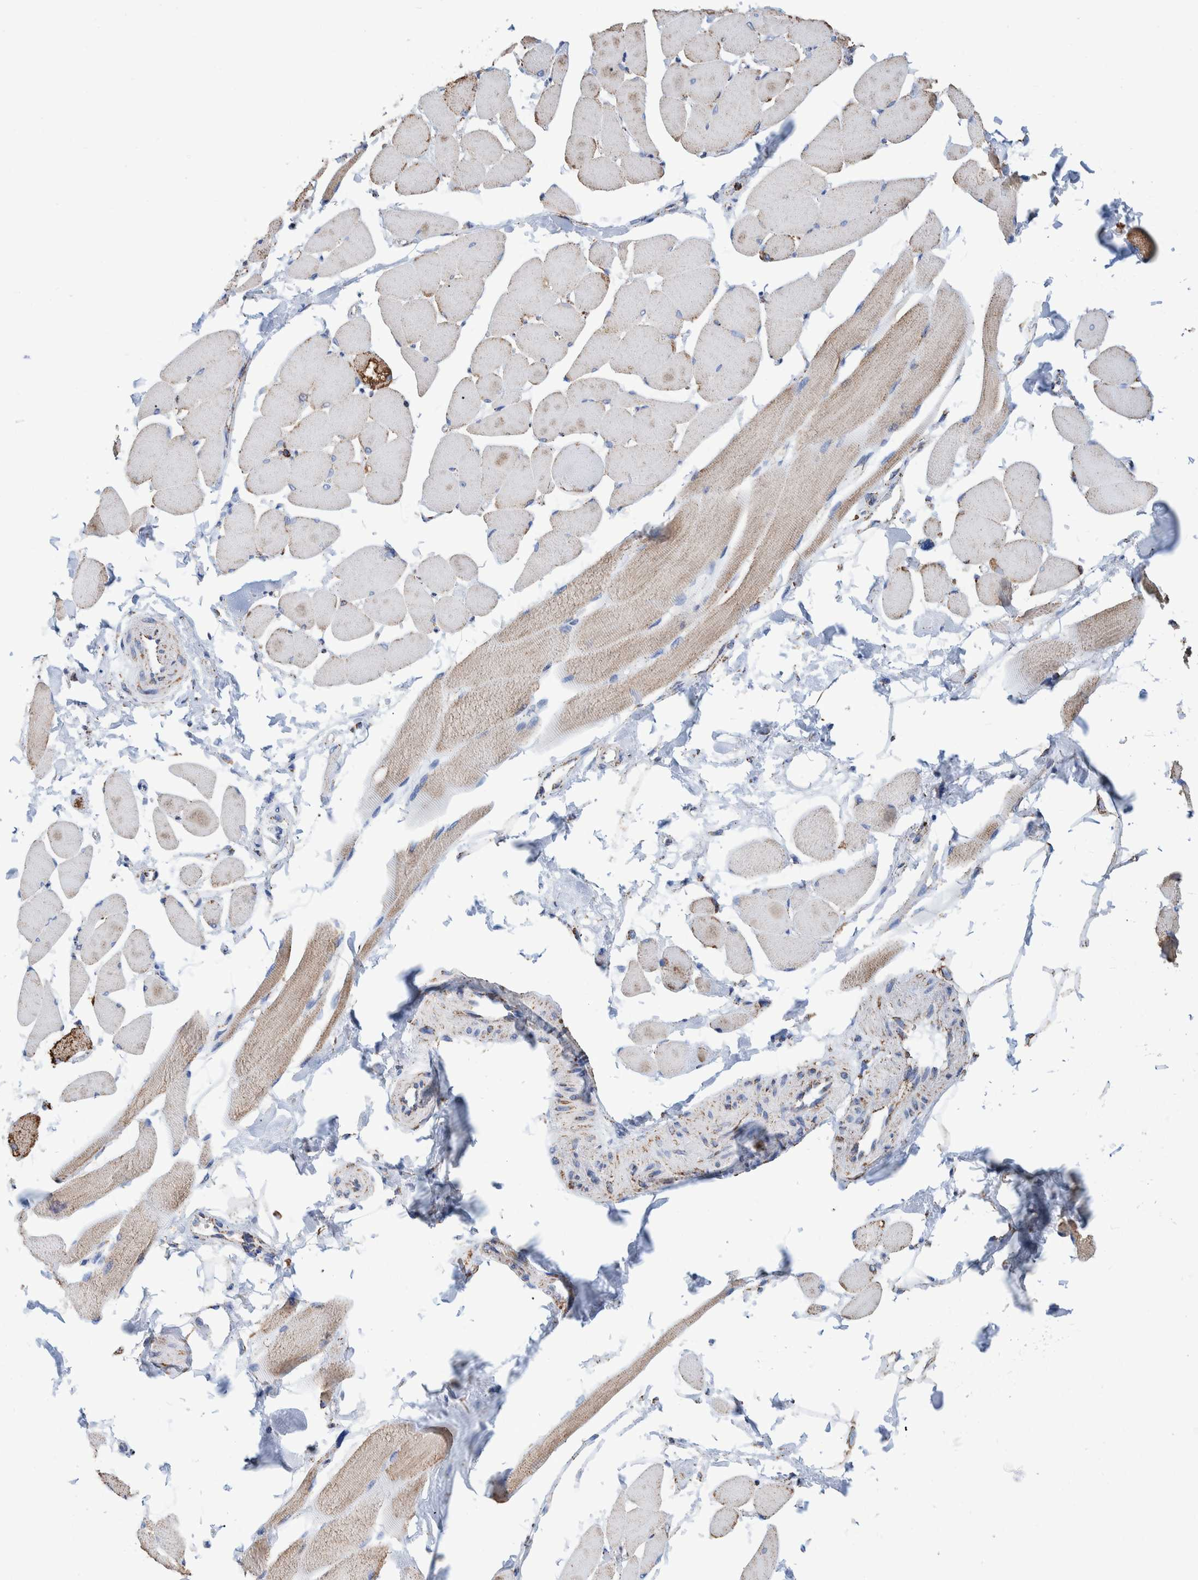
{"staining": {"intensity": "weak", "quantity": "25%-75%", "location": "cytoplasmic/membranous"}, "tissue": "skeletal muscle", "cell_type": "Myocytes", "image_type": "normal", "snomed": [{"axis": "morphology", "description": "Normal tissue, NOS"}, {"axis": "topography", "description": "Skeletal muscle"}, {"axis": "topography", "description": "Peripheral nerve tissue"}], "caption": "Immunohistochemical staining of benign skeletal muscle shows 25%-75% levels of weak cytoplasmic/membranous protein staining in about 25%-75% of myocytes. (IHC, brightfield microscopy, high magnification).", "gene": "VPS26C", "patient": {"sex": "female", "age": 84}}